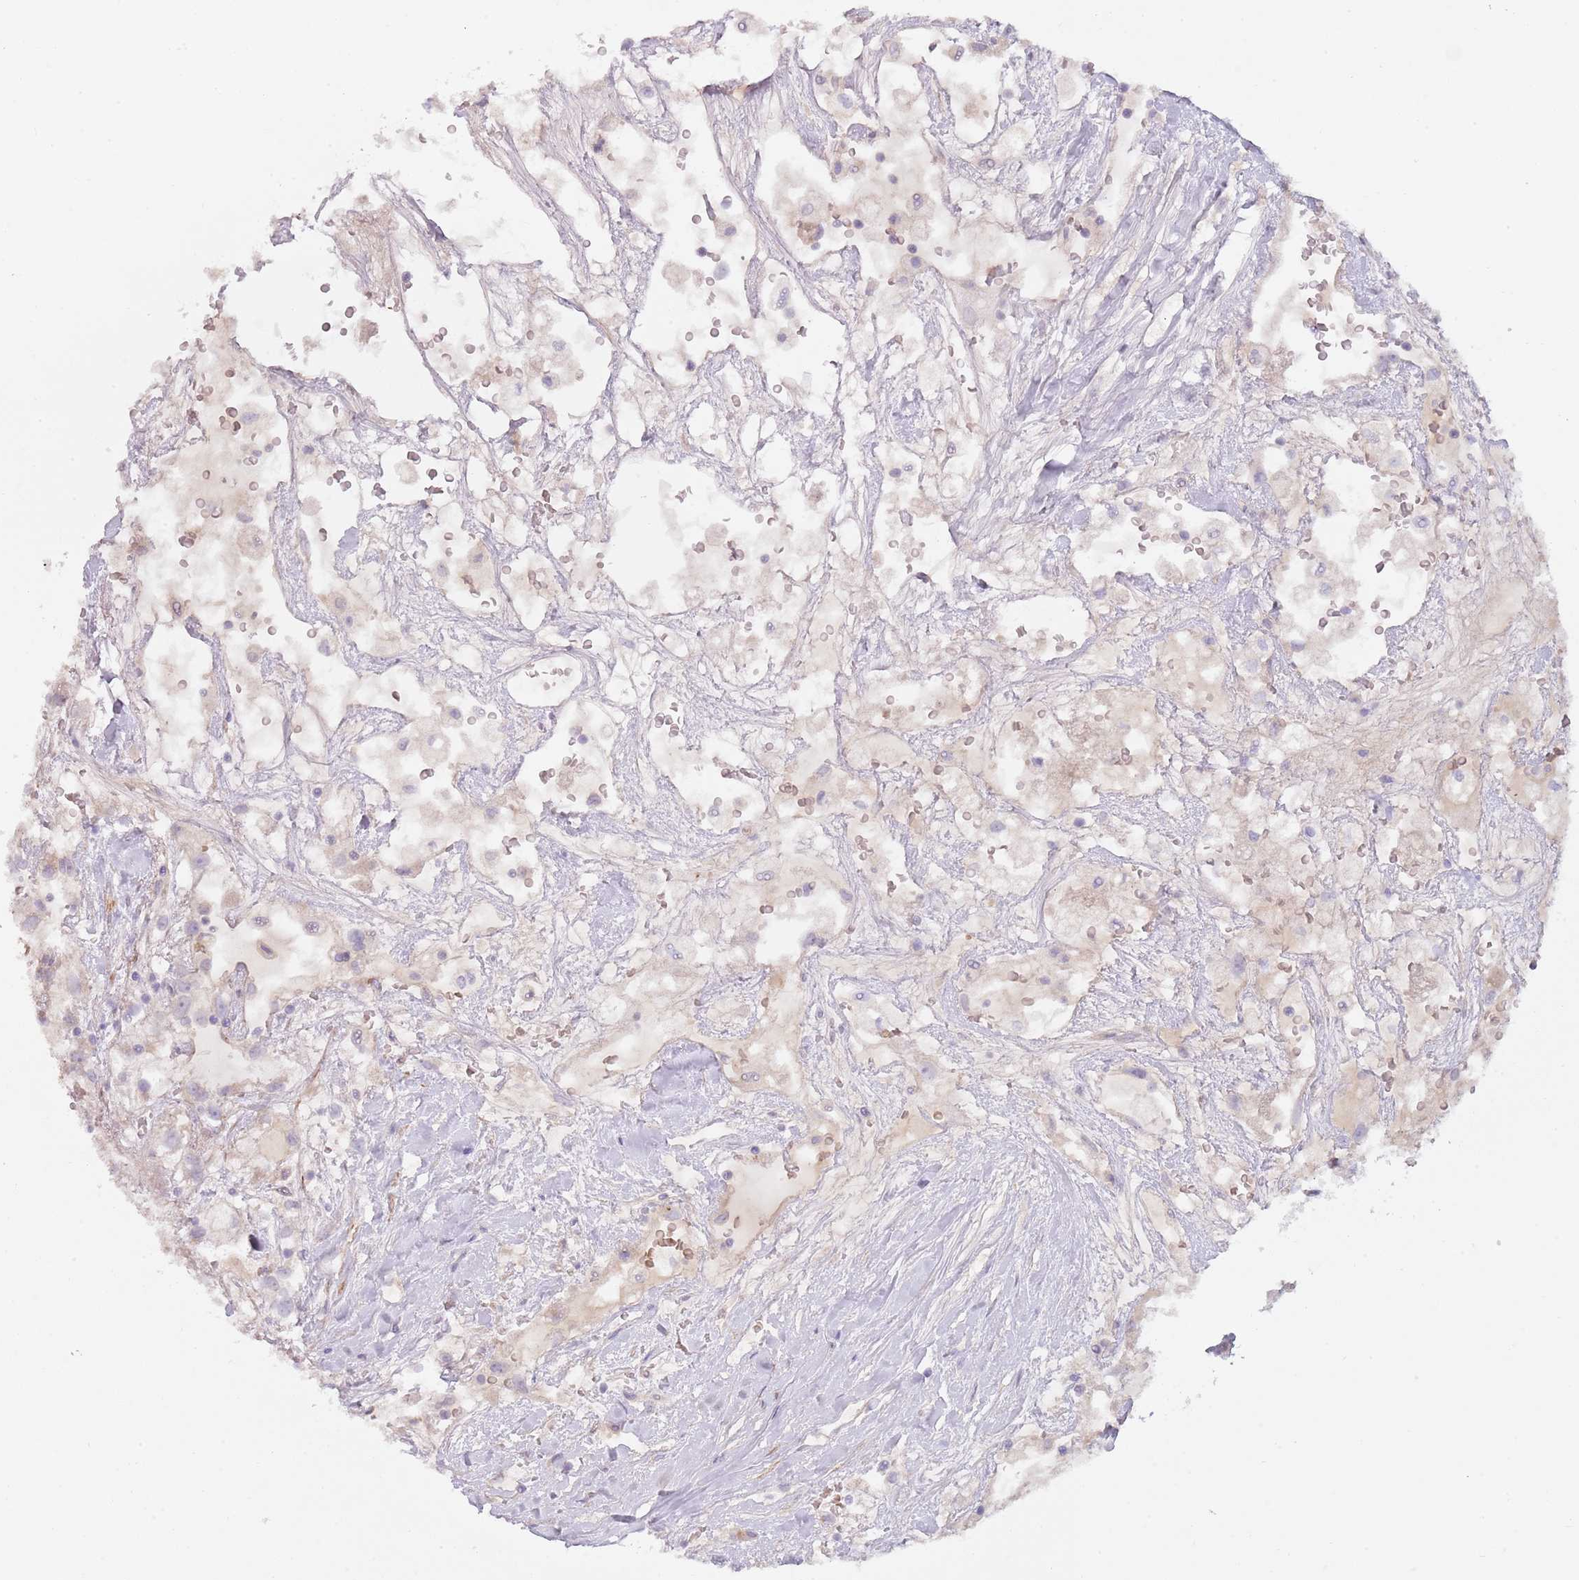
{"staining": {"intensity": "weak", "quantity": "<25%", "location": "cytoplasmic/membranous"}, "tissue": "renal cancer", "cell_type": "Tumor cells", "image_type": "cancer", "snomed": [{"axis": "morphology", "description": "Adenocarcinoma, NOS"}, {"axis": "topography", "description": "Kidney"}], "caption": "A high-resolution photomicrograph shows IHC staining of renal cancer (adenocarcinoma), which reveals no significant expression in tumor cells.", "gene": "TINAGL1", "patient": {"sex": "male", "age": 59}}